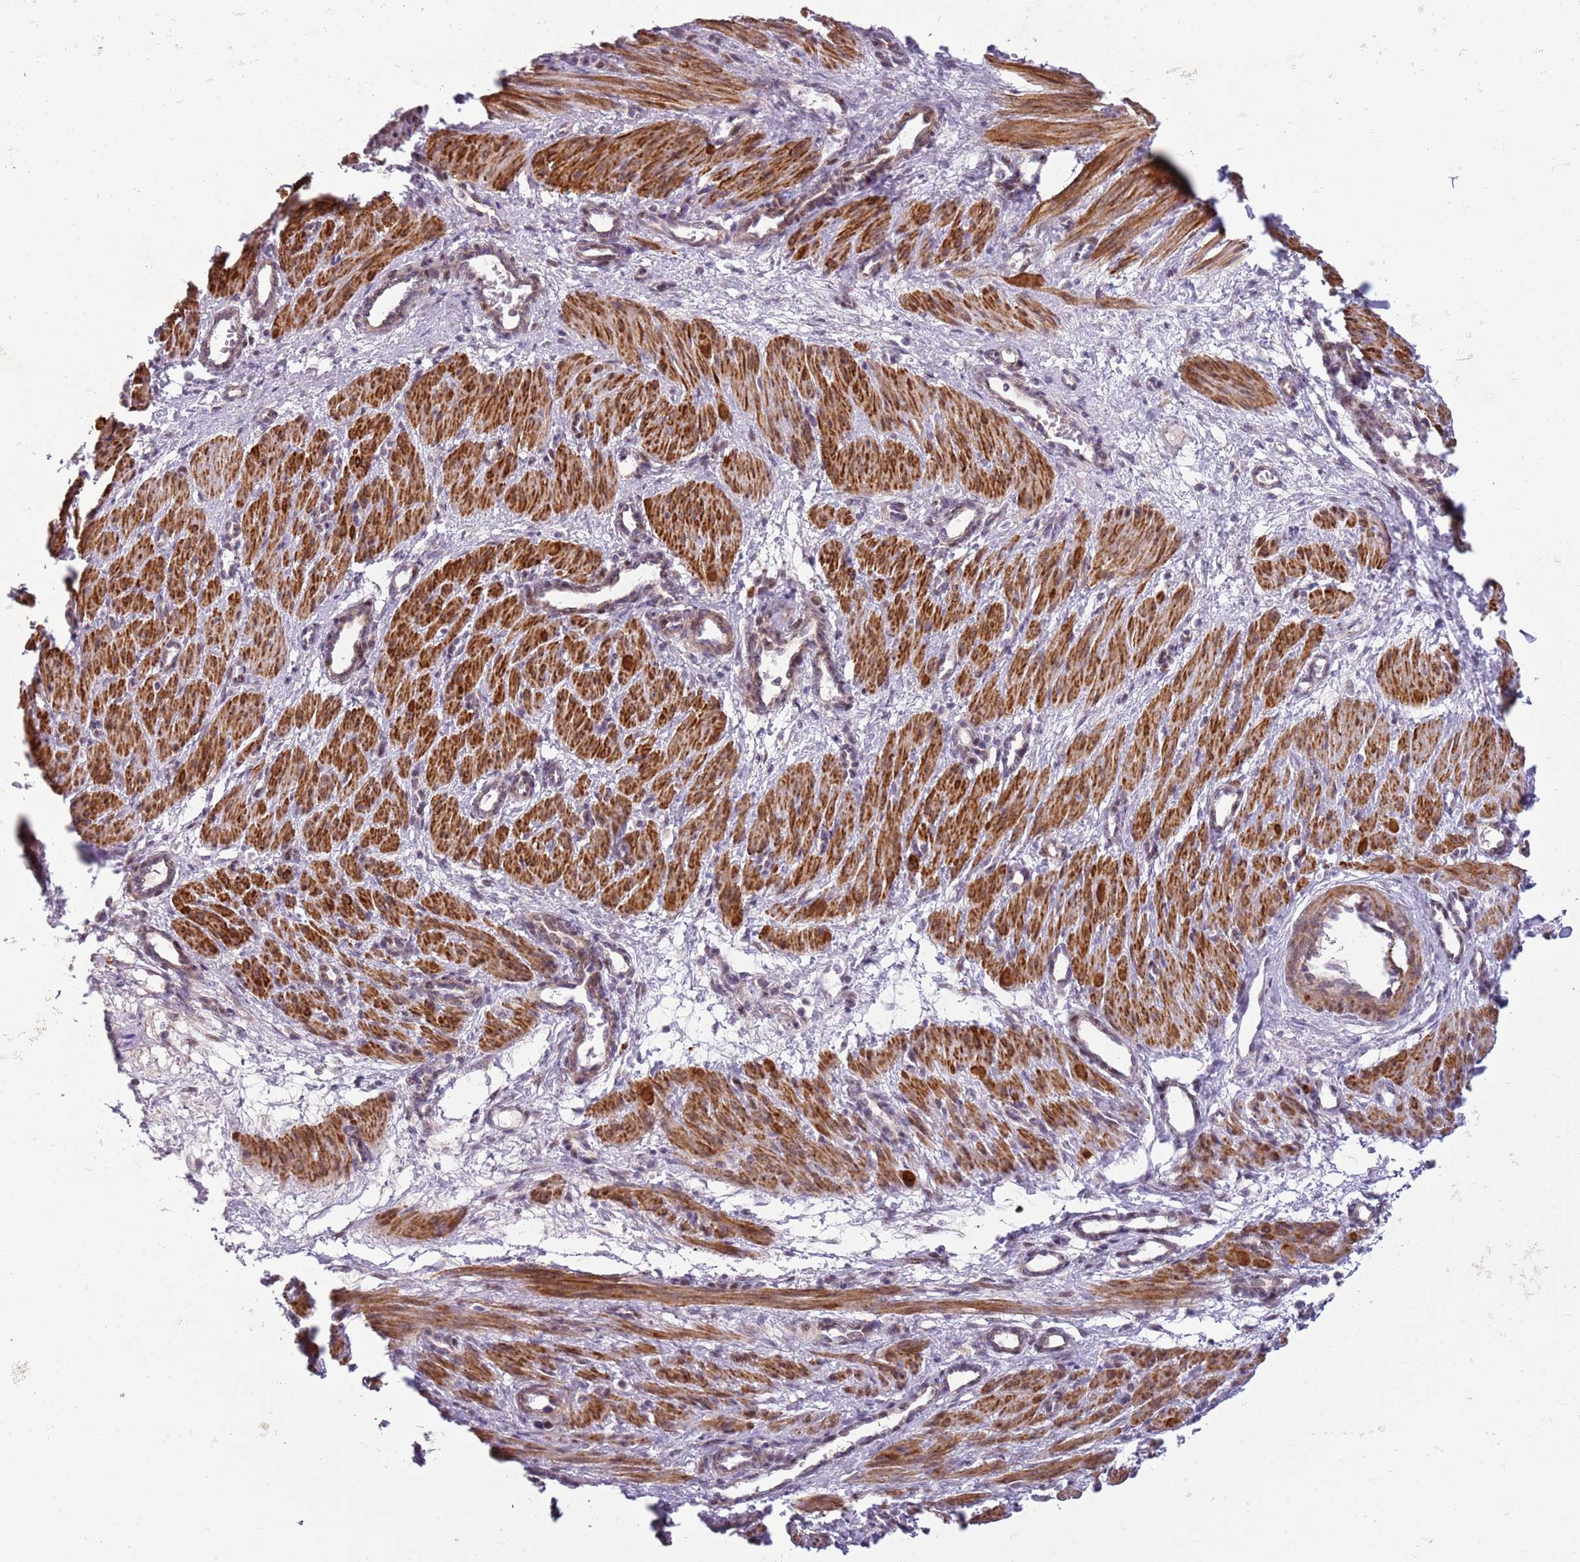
{"staining": {"intensity": "strong", "quantity": ">75%", "location": "cytoplasmic/membranous"}, "tissue": "smooth muscle", "cell_type": "Smooth muscle cells", "image_type": "normal", "snomed": [{"axis": "morphology", "description": "Normal tissue, NOS"}, {"axis": "topography", "description": "Endometrium"}], "caption": "Brown immunohistochemical staining in unremarkable smooth muscle demonstrates strong cytoplasmic/membranous expression in approximately >75% of smooth muscle cells.", "gene": "PVRIG", "patient": {"sex": "female", "age": 33}}